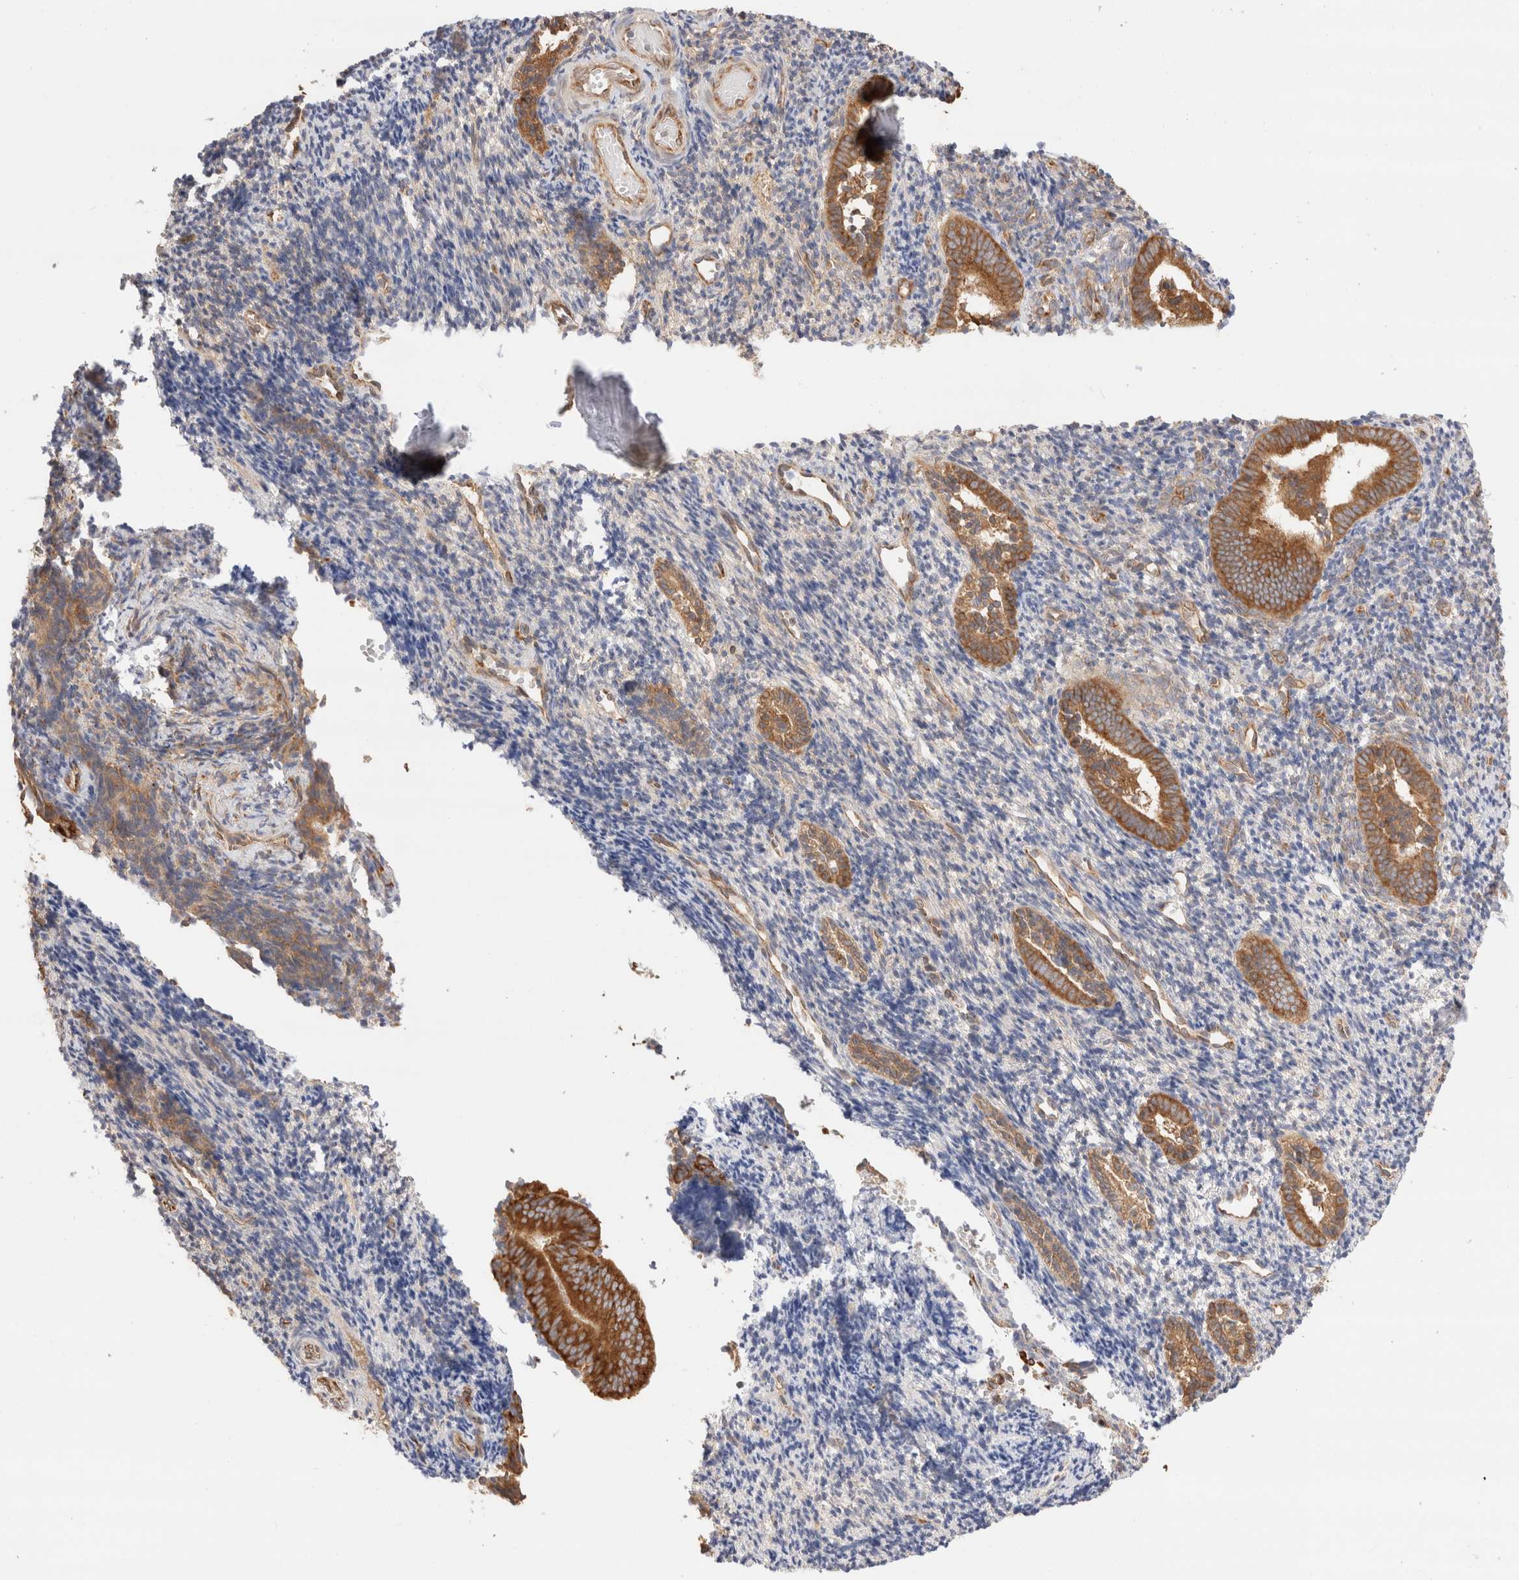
{"staining": {"intensity": "moderate", "quantity": ">75%", "location": "cytoplasmic/membranous"}, "tissue": "endometrium", "cell_type": "Cells in endometrial stroma", "image_type": "normal", "snomed": [{"axis": "morphology", "description": "Normal tissue, NOS"}, {"axis": "topography", "description": "Uterus"}, {"axis": "topography", "description": "Endometrium"}], "caption": "Moderate cytoplasmic/membranous staining for a protein is appreciated in about >75% of cells in endometrial stroma of unremarkable endometrium using immunohistochemistry.", "gene": "ZC2HC1A", "patient": {"sex": "female", "age": 33}}